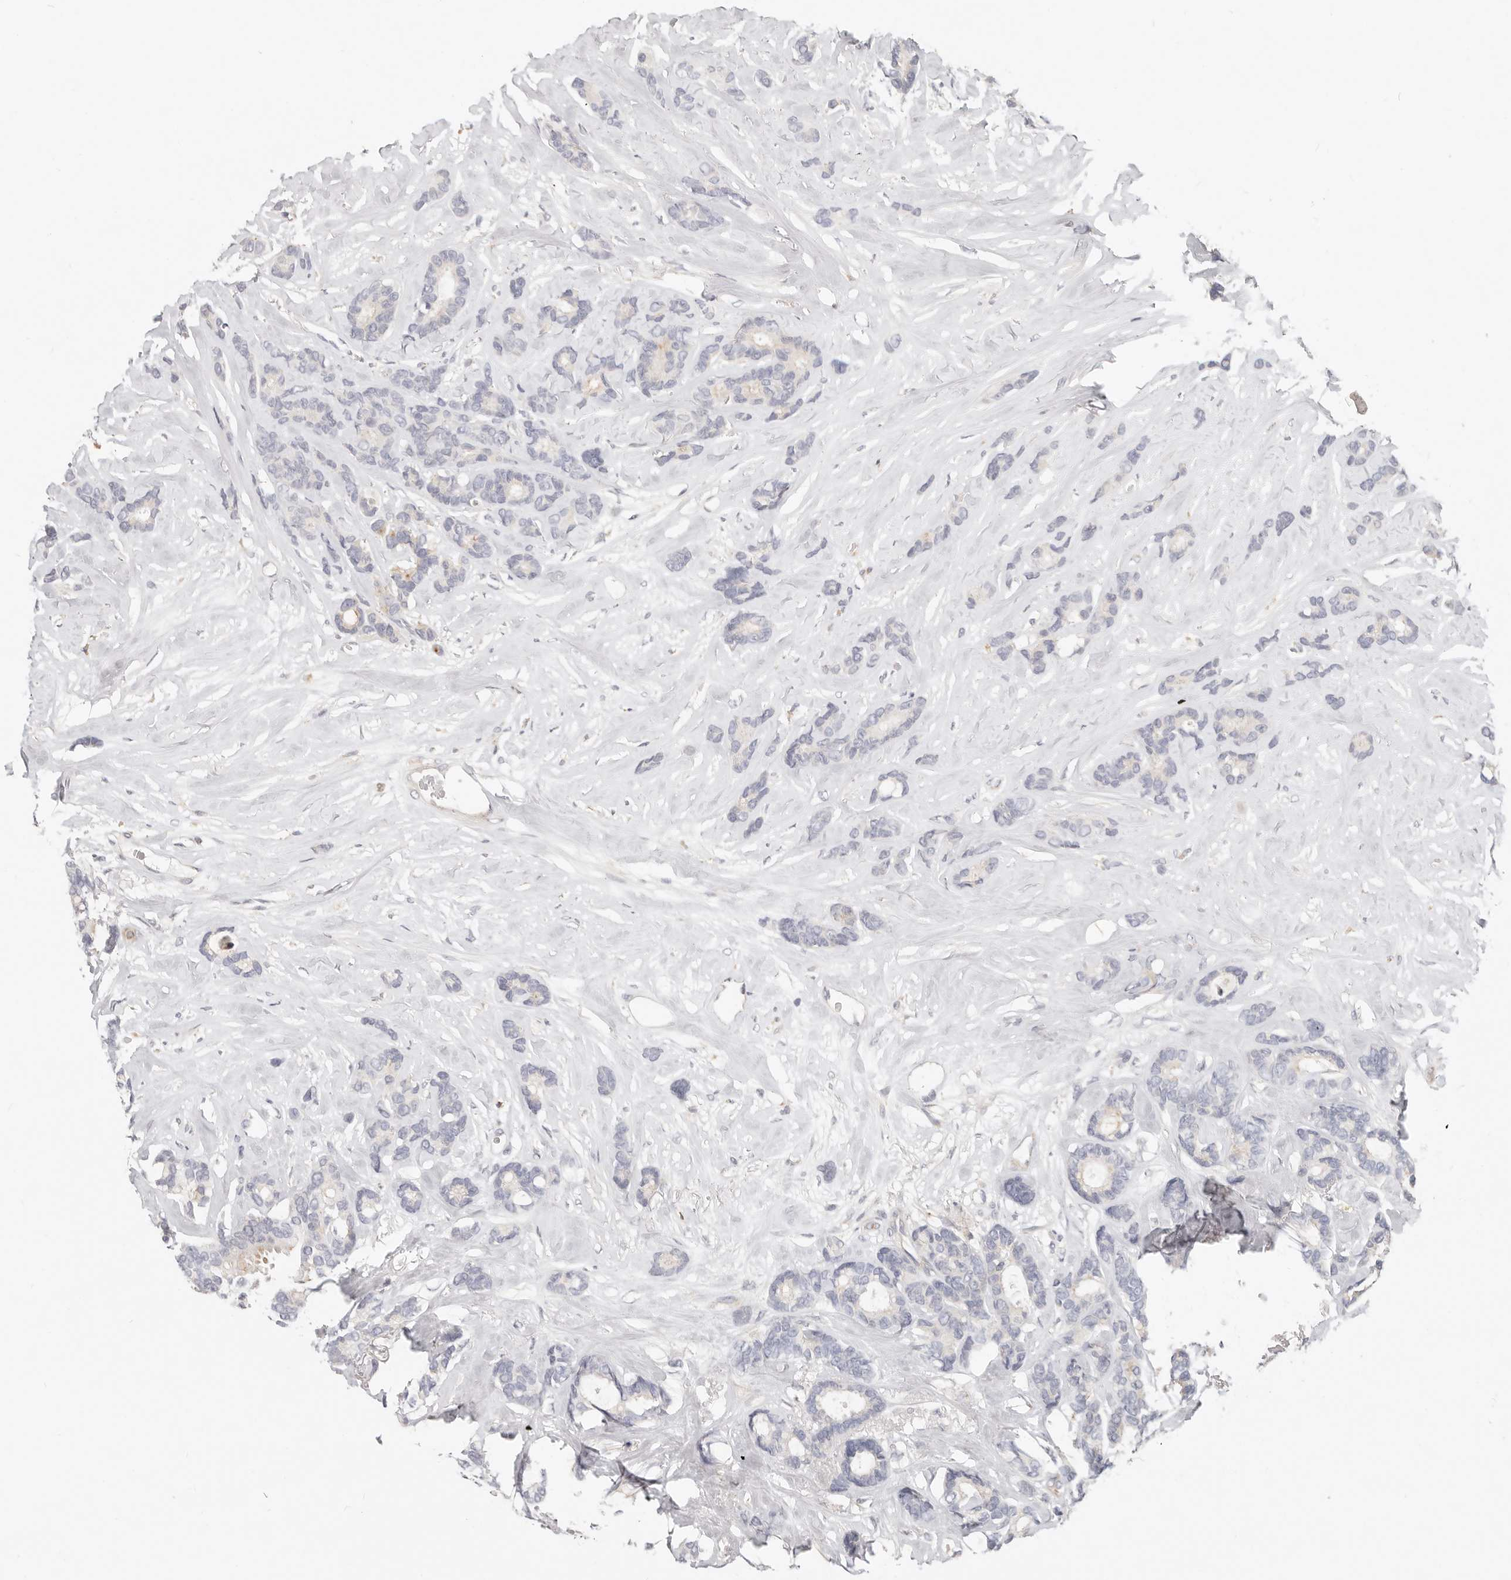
{"staining": {"intensity": "negative", "quantity": "none", "location": "none"}, "tissue": "breast cancer", "cell_type": "Tumor cells", "image_type": "cancer", "snomed": [{"axis": "morphology", "description": "Duct carcinoma"}, {"axis": "topography", "description": "Breast"}], "caption": "Breast cancer (infiltrating ductal carcinoma) was stained to show a protein in brown. There is no significant positivity in tumor cells.", "gene": "TMEM63B", "patient": {"sex": "female", "age": 87}}